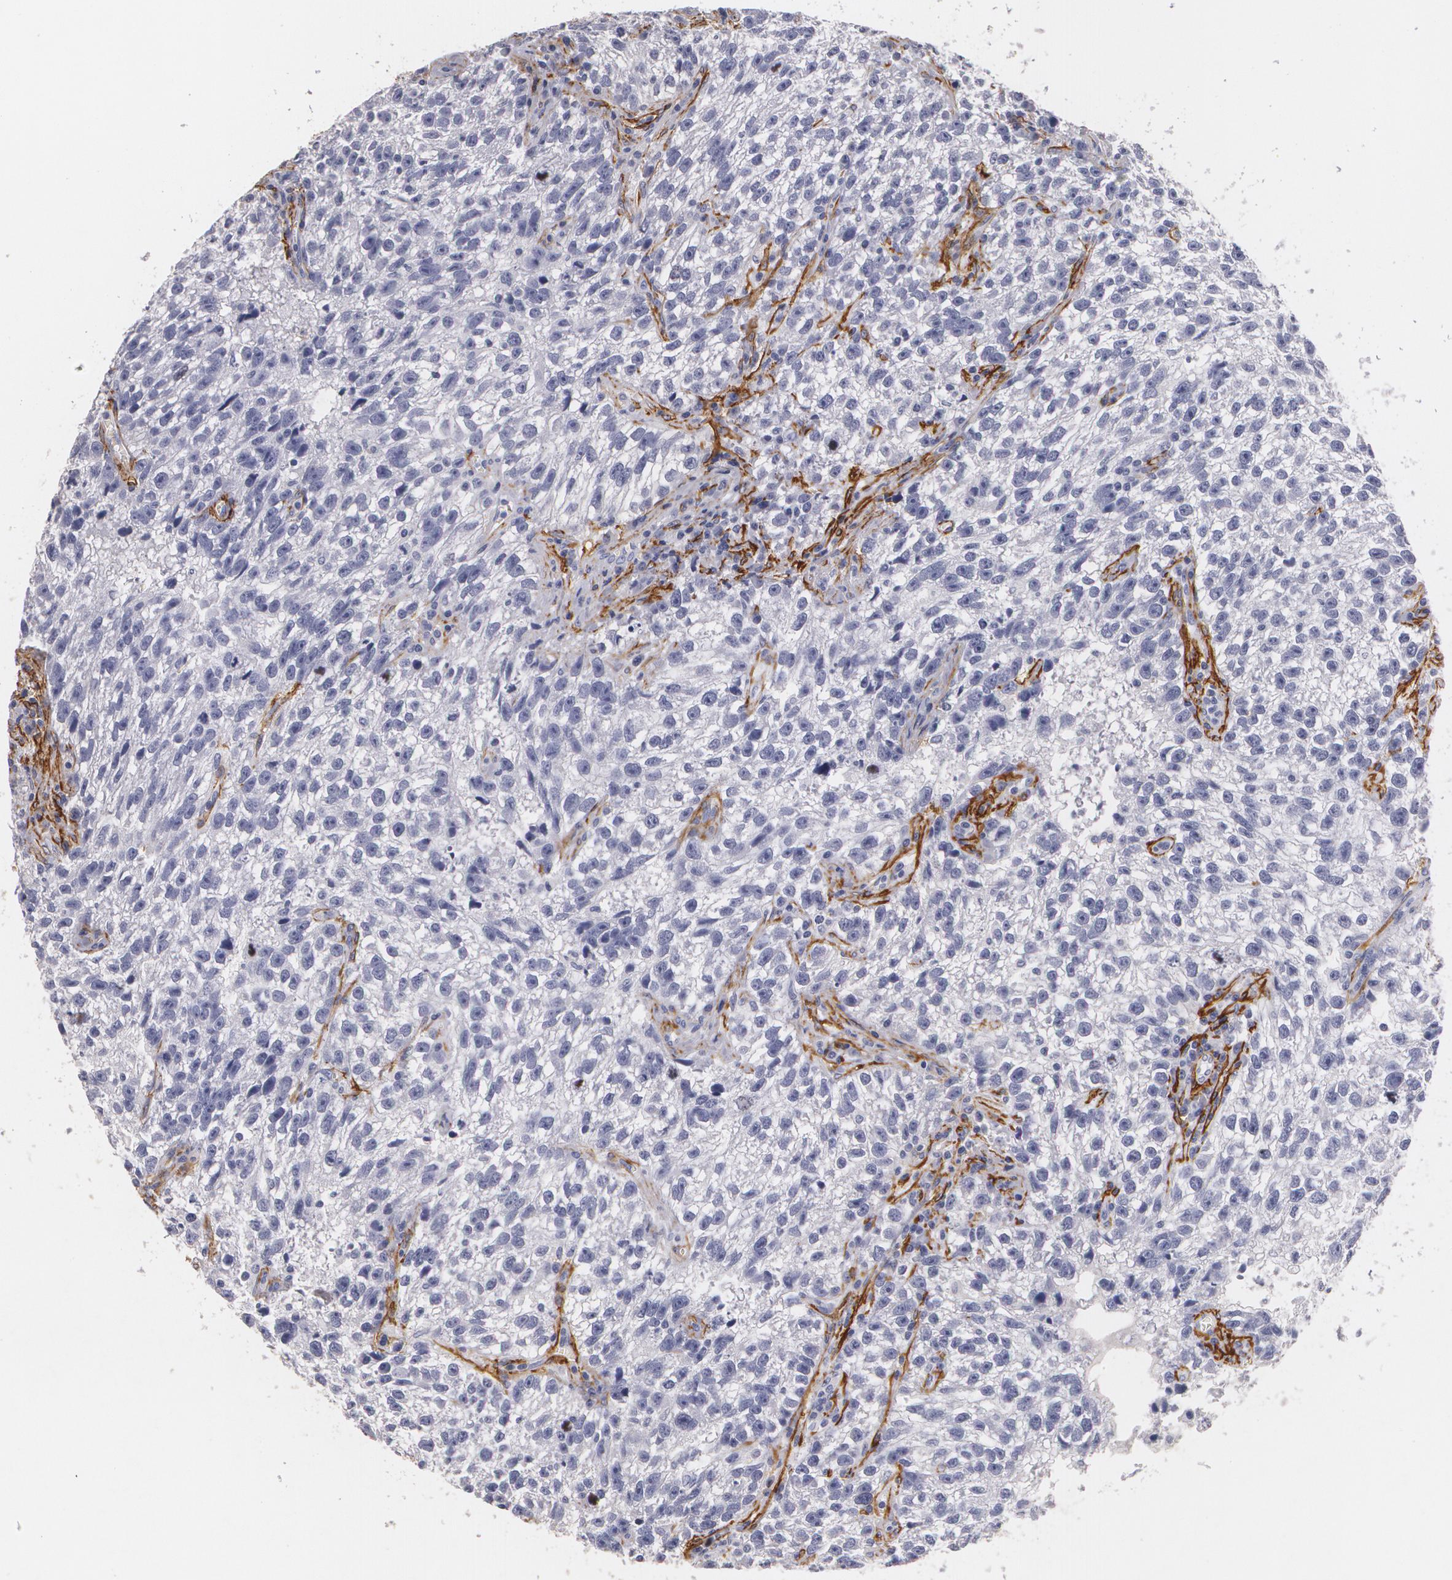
{"staining": {"intensity": "negative", "quantity": "none", "location": "none"}, "tissue": "testis cancer", "cell_type": "Tumor cells", "image_type": "cancer", "snomed": [{"axis": "morphology", "description": "Seminoma, NOS"}, {"axis": "topography", "description": "Testis"}], "caption": "Image shows no significant protein expression in tumor cells of seminoma (testis).", "gene": "NGFR", "patient": {"sex": "male", "age": 38}}